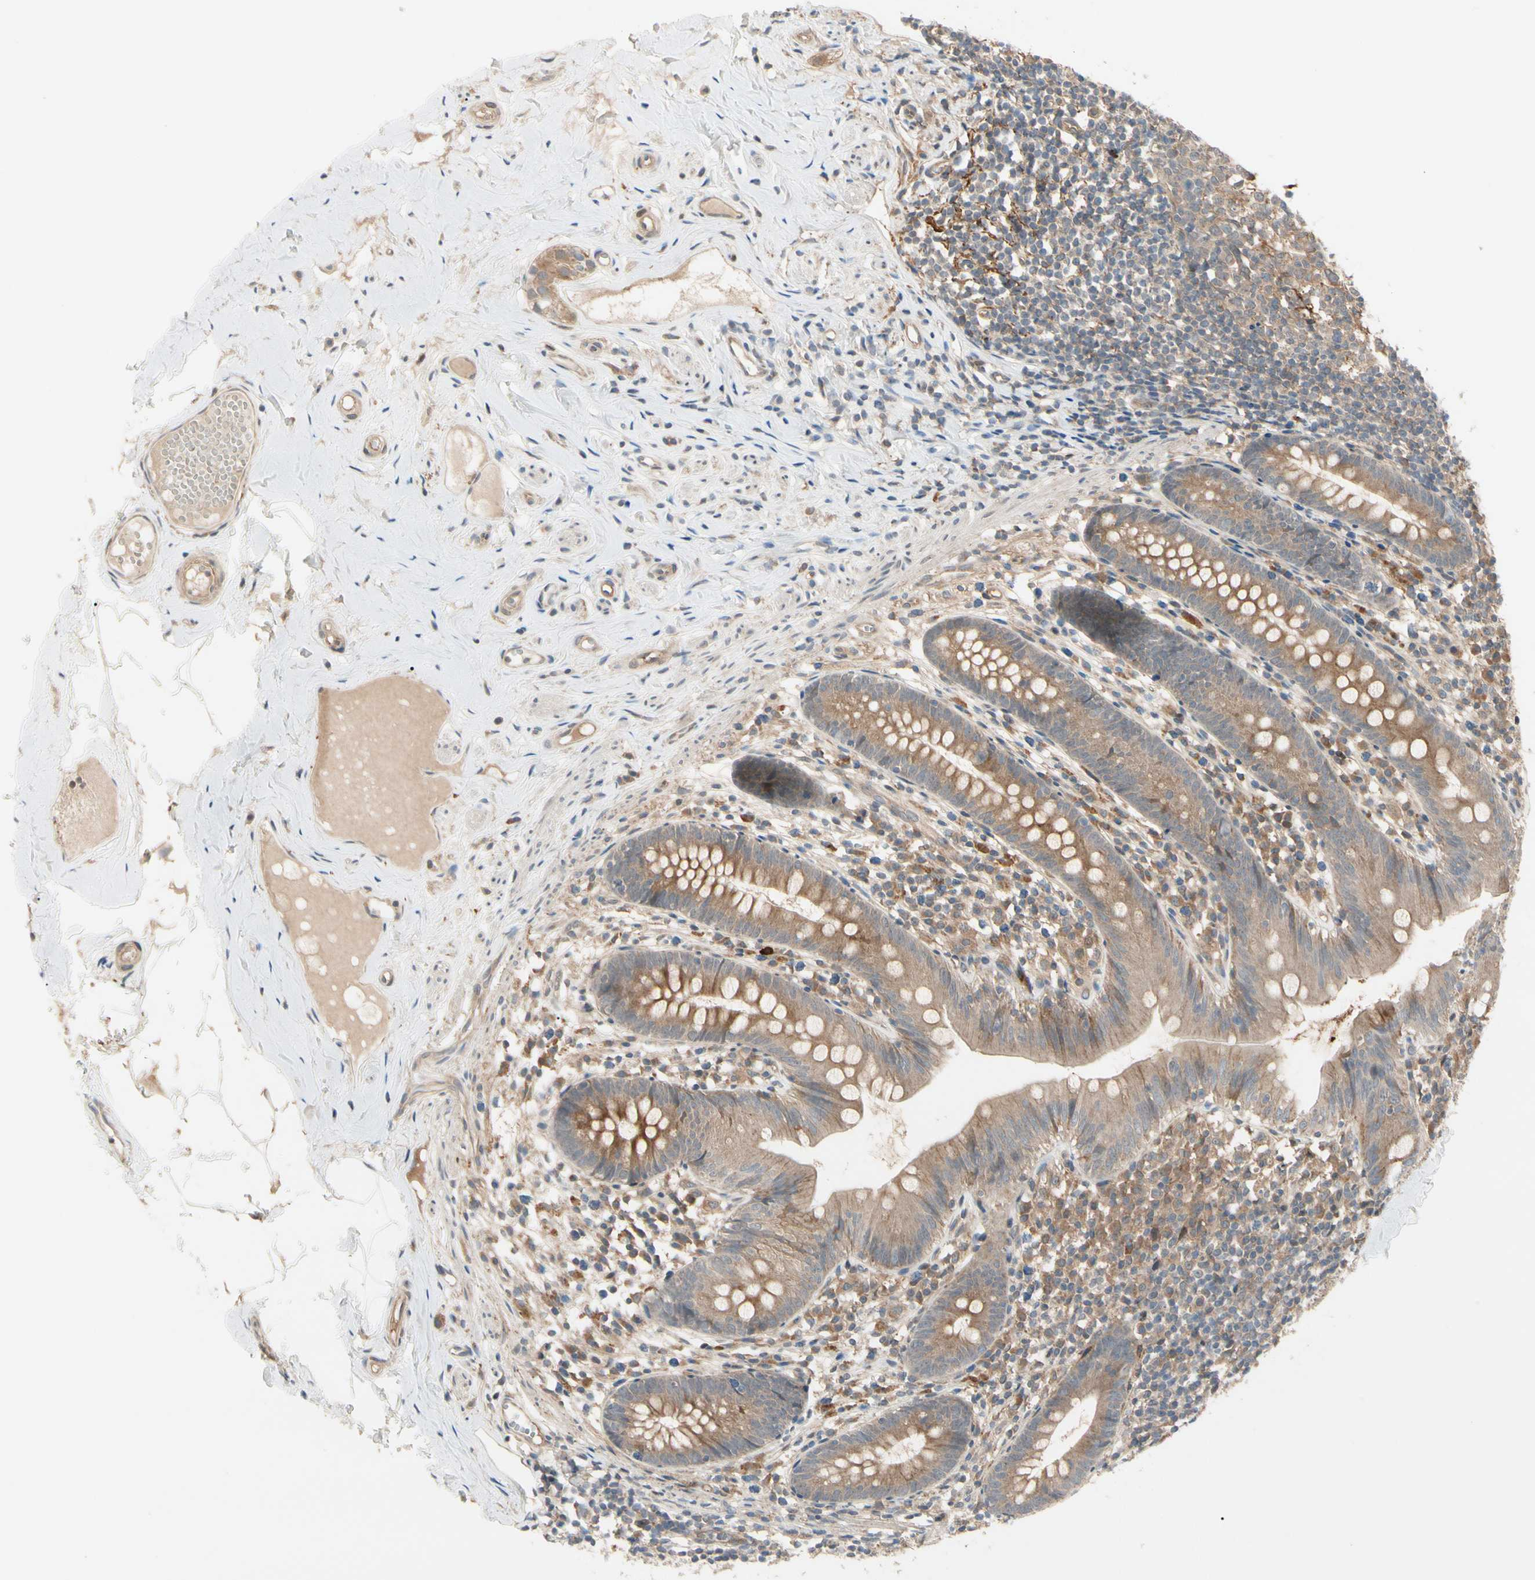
{"staining": {"intensity": "moderate", "quantity": ">75%", "location": "cytoplasmic/membranous"}, "tissue": "appendix", "cell_type": "Glandular cells", "image_type": "normal", "snomed": [{"axis": "morphology", "description": "Normal tissue, NOS"}, {"axis": "topography", "description": "Appendix"}], "caption": "Protein expression analysis of normal human appendix reveals moderate cytoplasmic/membranous staining in approximately >75% of glandular cells. (DAB (3,3'-diaminobenzidine) = brown stain, brightfield microscopy at high magnification).", "gene": "F2R", "patient": {"sex": "male", "age": 52}}